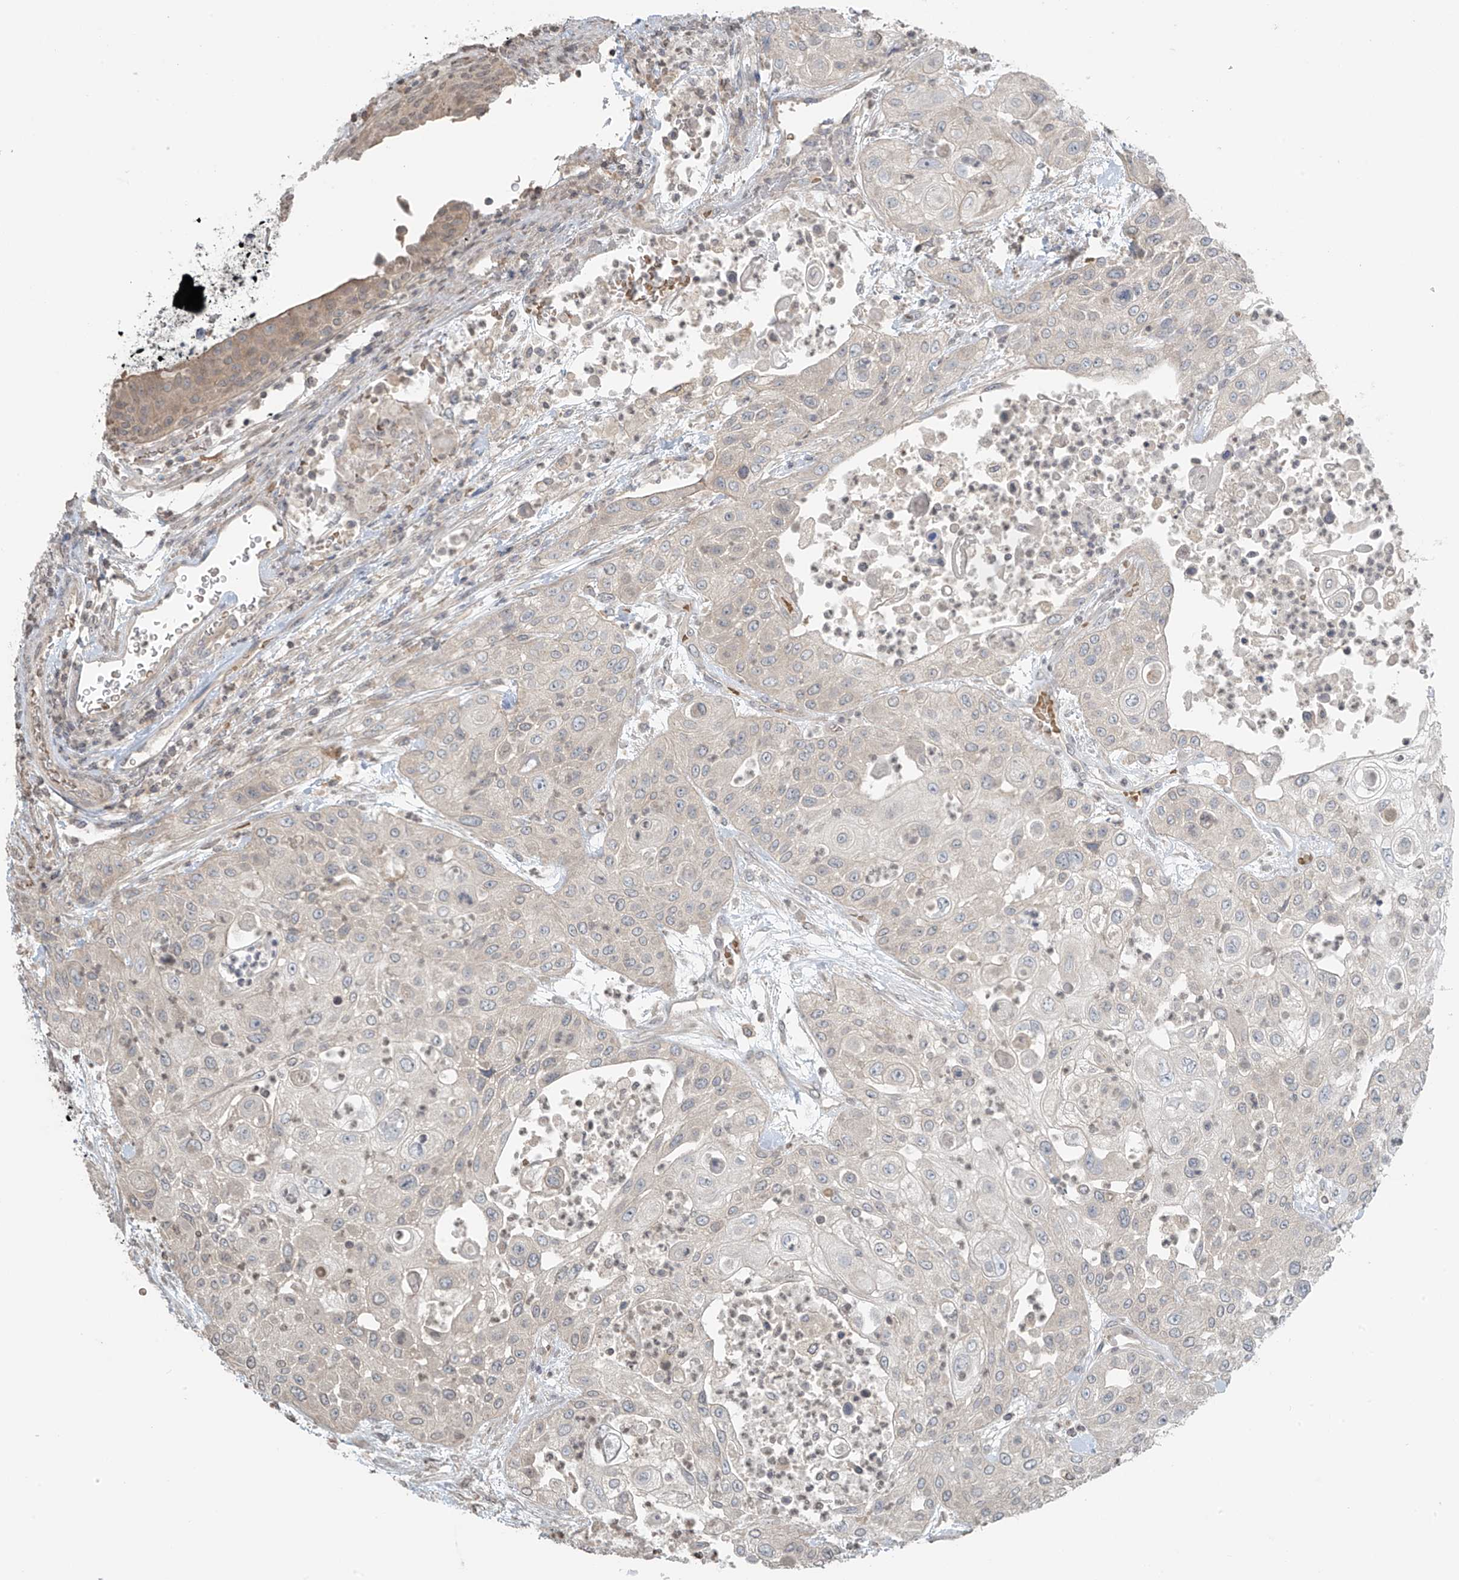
{"staining": {"intensity": "negative", "quantity": "none", "location": "none"}, "tissue": "urothelial cancer", "cell_type": "Tumor cells", "image_type": "cancer", "snomed": [{"axis": "morphology", "description": "Urothelial carcinoma, High grade"}, {"axis": "topography", "description": "Urinary bladder"}], "caption": "DAB immunohistochemical staining of human urothelial carcinoma (high-grade) shows no significant staining in tumor cells.", "gene": "HOXA11", "patient": {"sex": "female", "age": 79}}